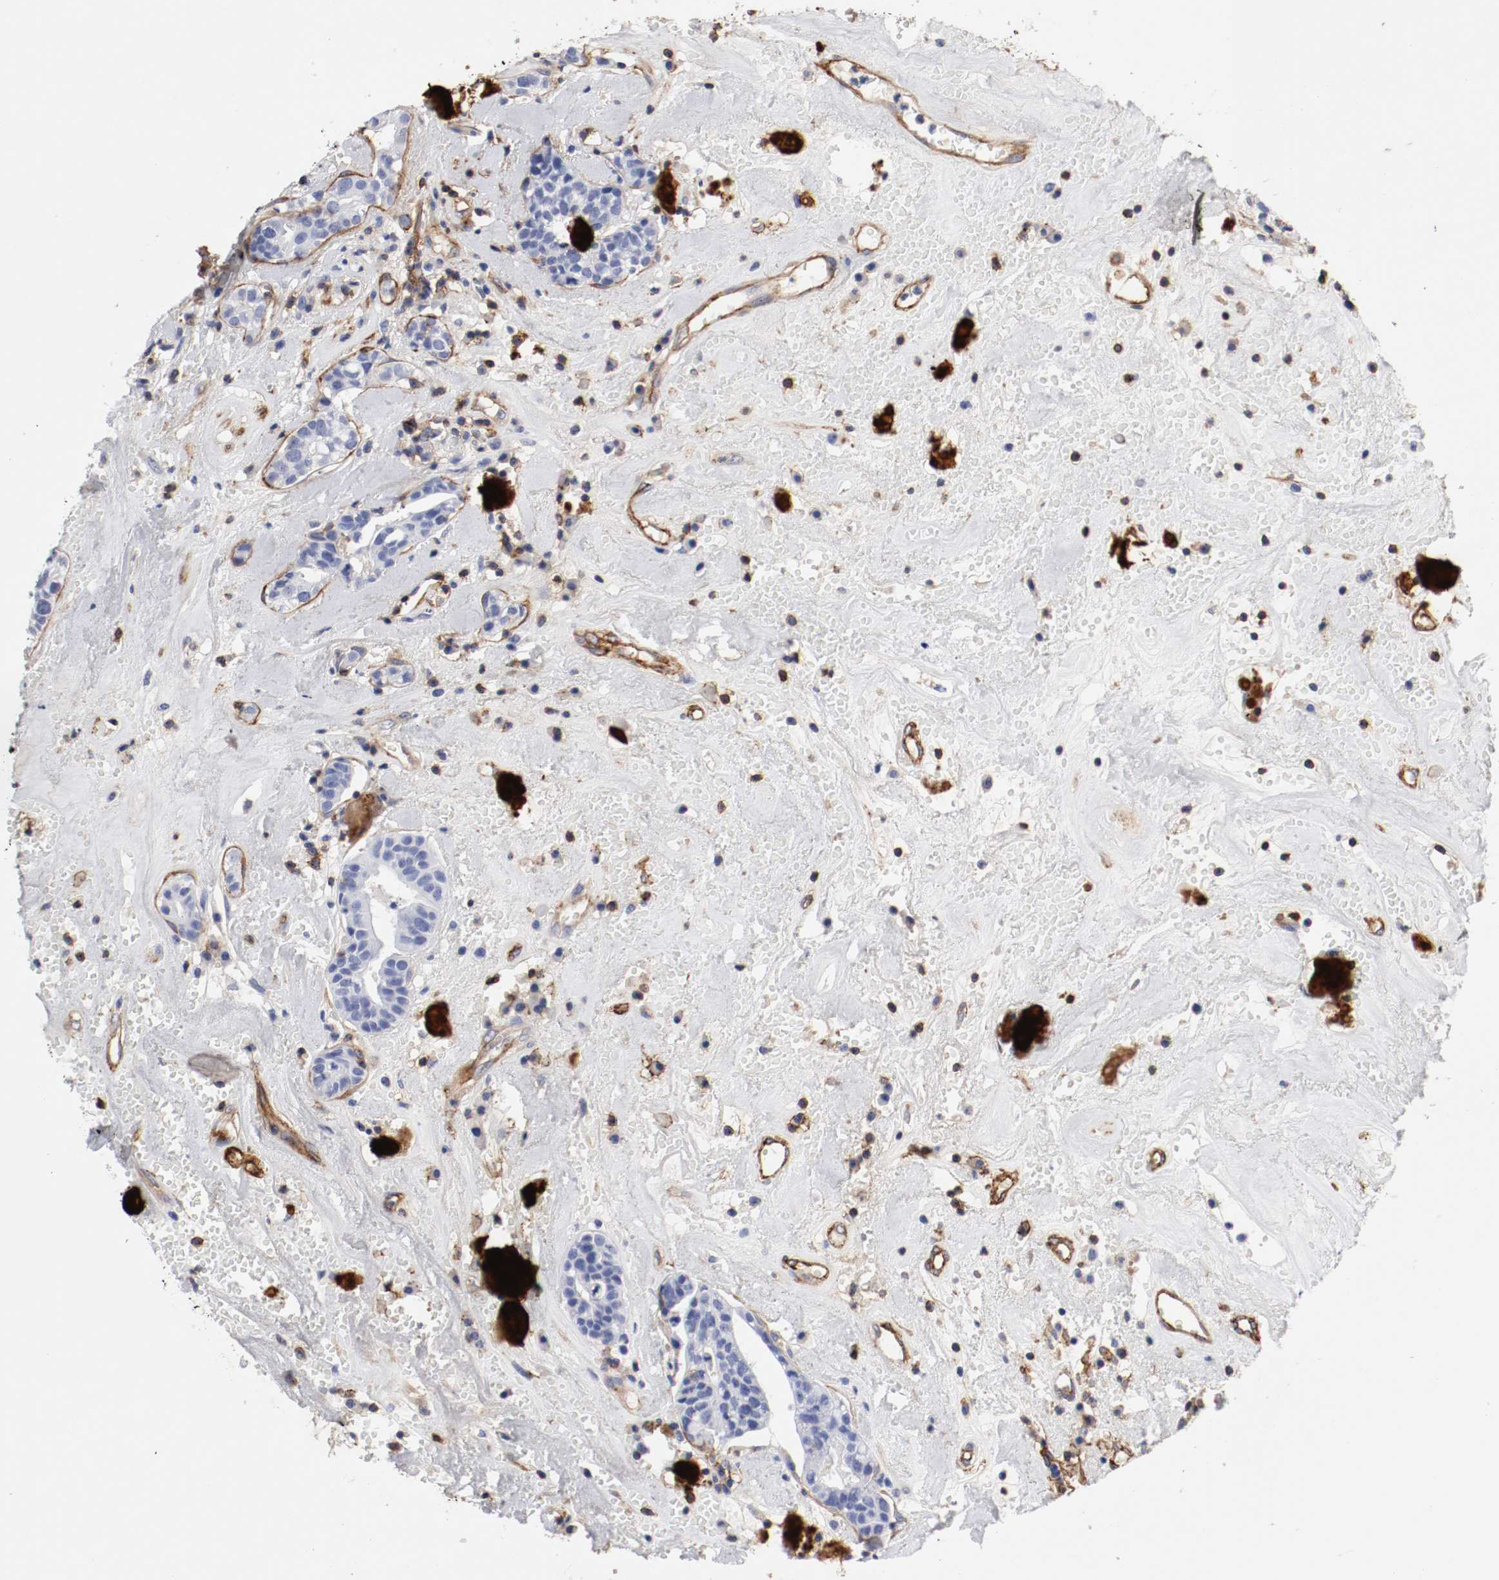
{"staining": {"intensity": "moderate", "quantity": ">75%", "location": "cytoplasmic/membranous"}, "tissue": "head and neck cancer", "cell_type": "Tumor cells", "image_type": "cancer", "snomed": [{"axis": "morphology", "description": "Adenocarcinoma, NOS"}, {"axis": "topography", "description": "Salivary gland"}, {"axis": "topography", "description": "Head-Neck"}], "caption": "The histopathology image reveals immunohistochemical staining of head and neck cancer (adenocarcinoma). There is moderate cytoplasmic/membranous staining is appreciated in about >75% of tumor cells.", "gene": "IFITM1", "patient": {"sex": "female", "age": 65}}